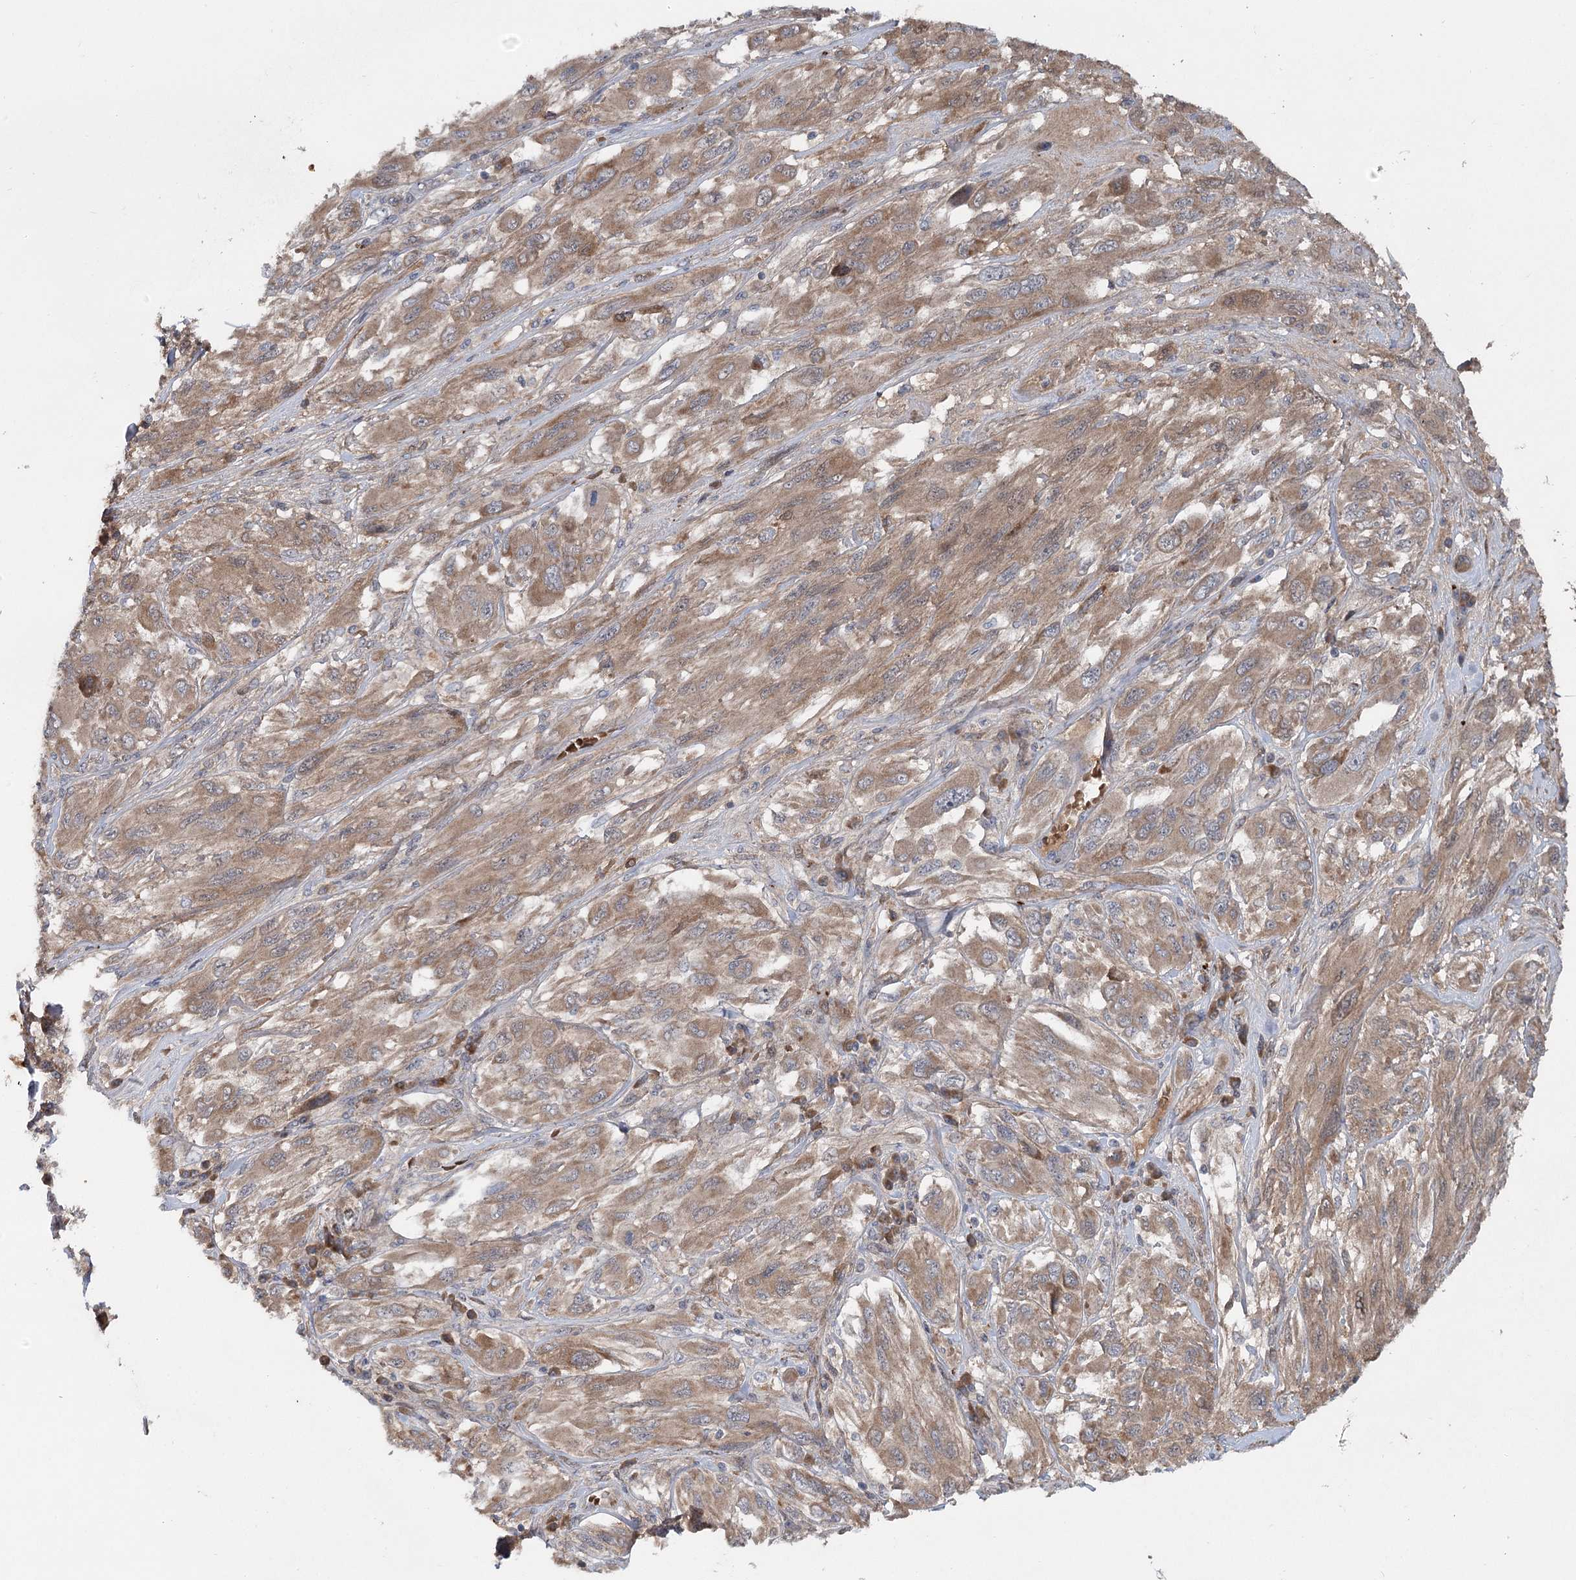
{"staining": {"intensity": "moderate", "quantity": ">75%", "location": "cytoplasmic/membranous"}, "tissue": "melanoma", "cell_type": "Tumor cells", "image_type": "cancer", "snomed": [{"axis": "morphology", "description": "Malignant melanoma, NOS"}, {"axis": "topography", "description": "Skin"}], "caption": "High-power microscopy captured an IHC micrograph of malignant melanoma, revealing moderate cytoplasmic/membranous expression in about >75% of tumor cells.", "gene": "PYROXD2", "patient": {"sex": "female", "age": 91}}